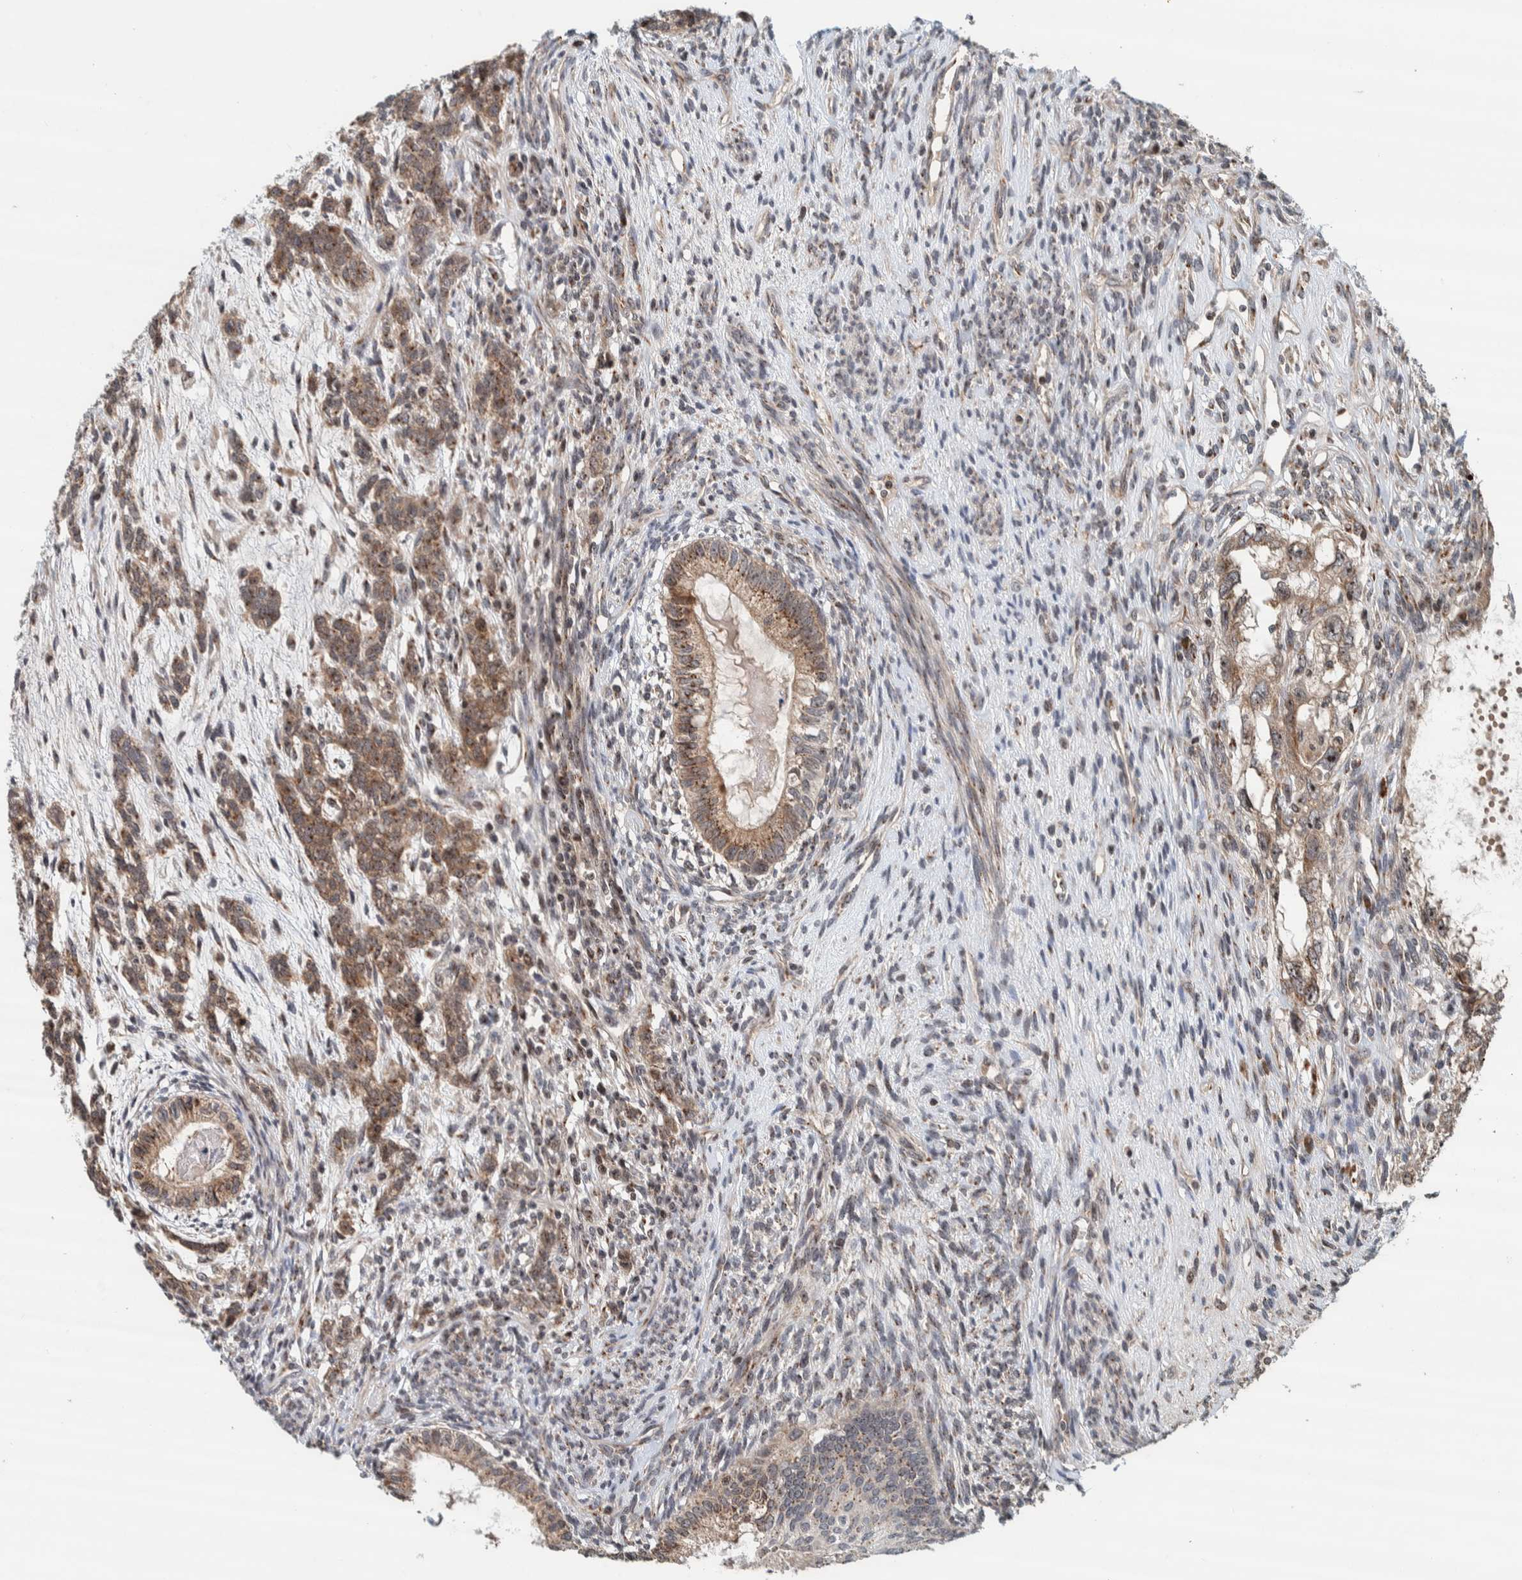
{"staining": {"intensity": "weak", "quantity": ">75%", "location": "cytoplasmic/membranous,nuclear"}, "tissue": "testis cancer", "cell_type": "Tumor cells", "image_type": "cancer", "snomed": [{"axis": "morphology", "description": "Seminoma, NOS"}, {"axis": "topography", "description": "Testis"}], "caption": "Protein staining by IHC shows weak cytoplasmic/membranous and nuclear expression in approximately >75% of tumor cells in testis cancer (seminoma).", "gene": "CCDC182", "patient": {"sex": "male", "age": 28}}